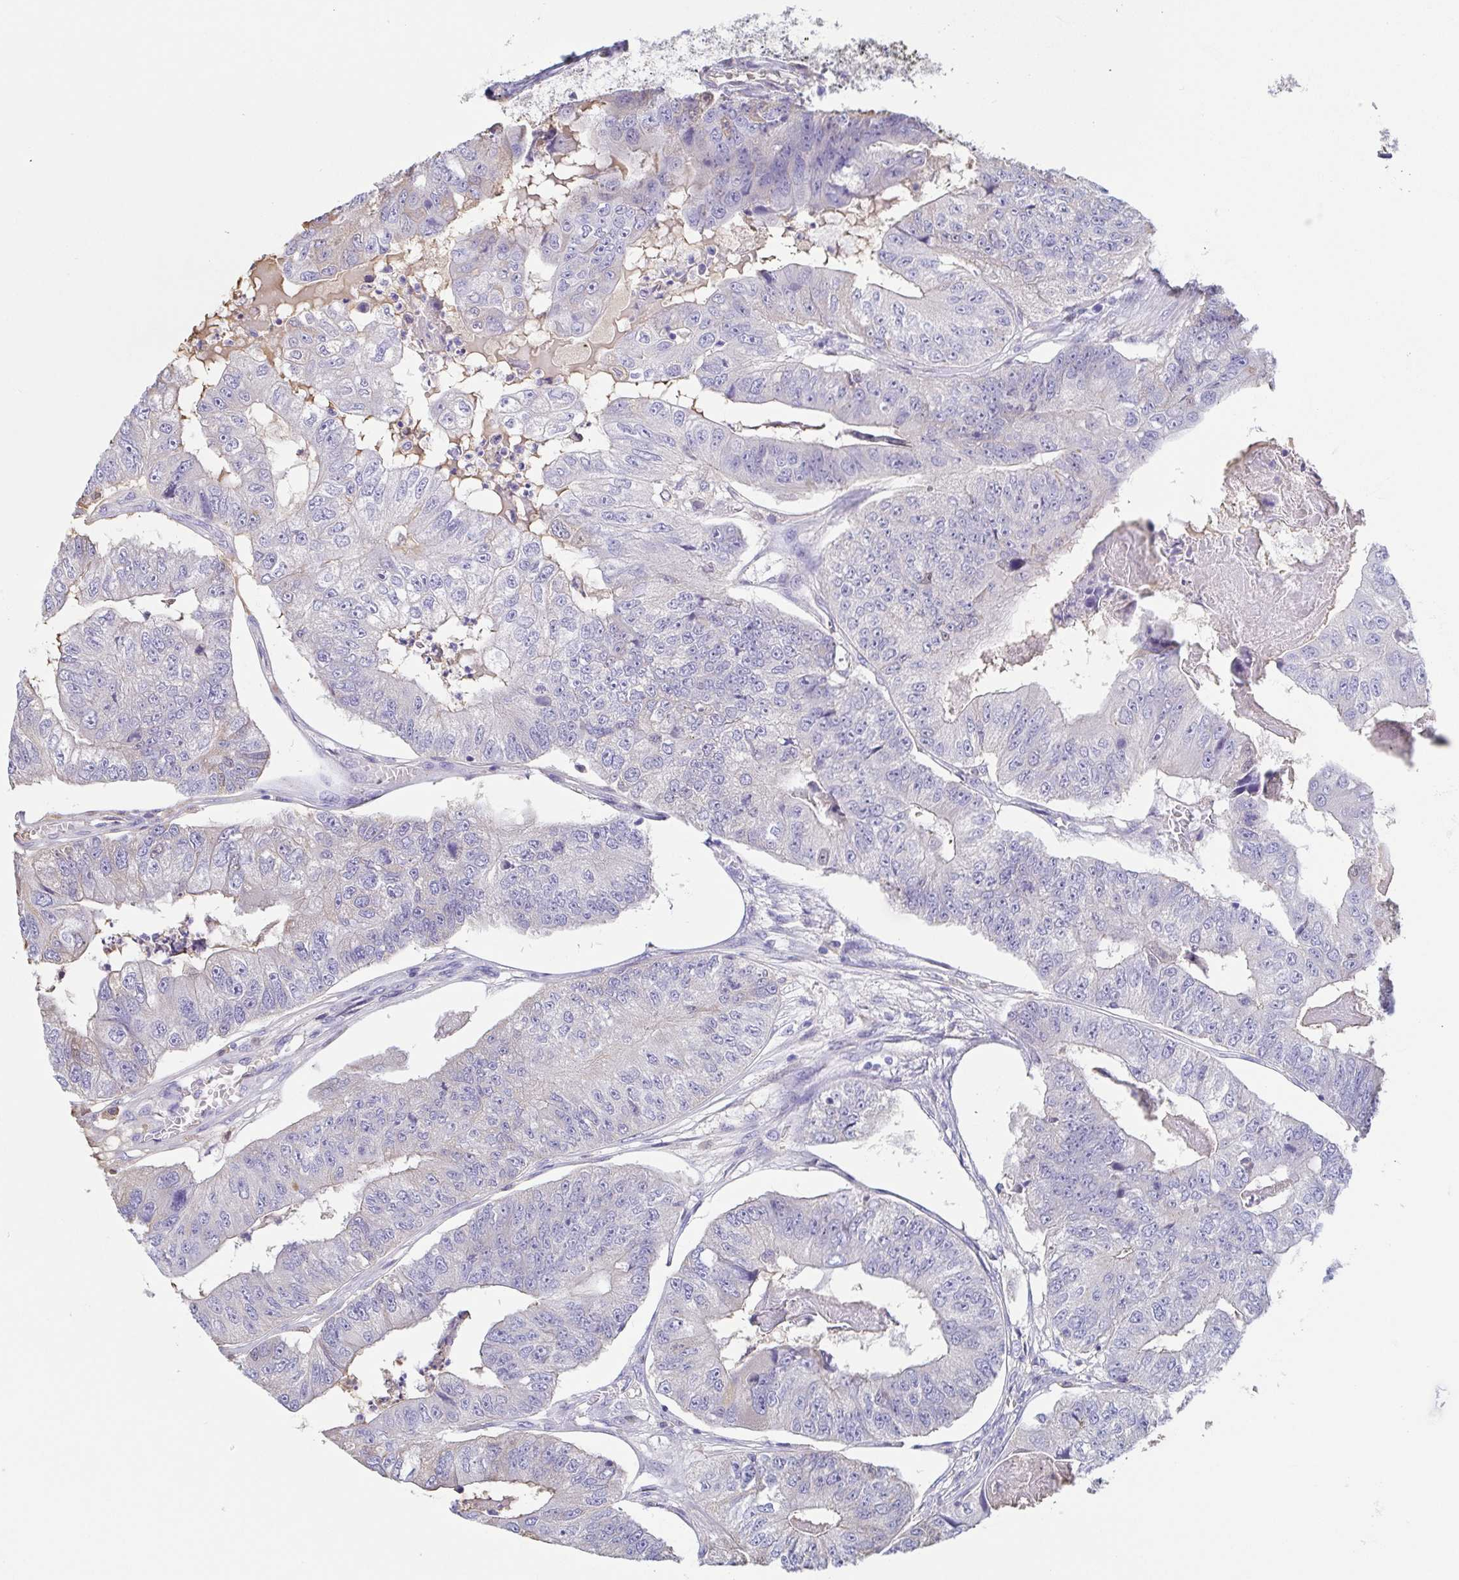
{"staining": {"intensity": "negative", "quantity": "none", "location": "none"}, "tissue": "colorectal cancer", "cell_type": "Tumor cells", "image_type": "cancer", "snomed": [{"axis": "morphology", "description": "Adenocarcinoma, NOS"}, {"axis": "topography", "description": "Colon"}], "caption": "Image shows no significant protein positivity in tumor cells of colorectal cancer.", "gene": "TREH", "patient": {"sex": "female", "age": 67}}